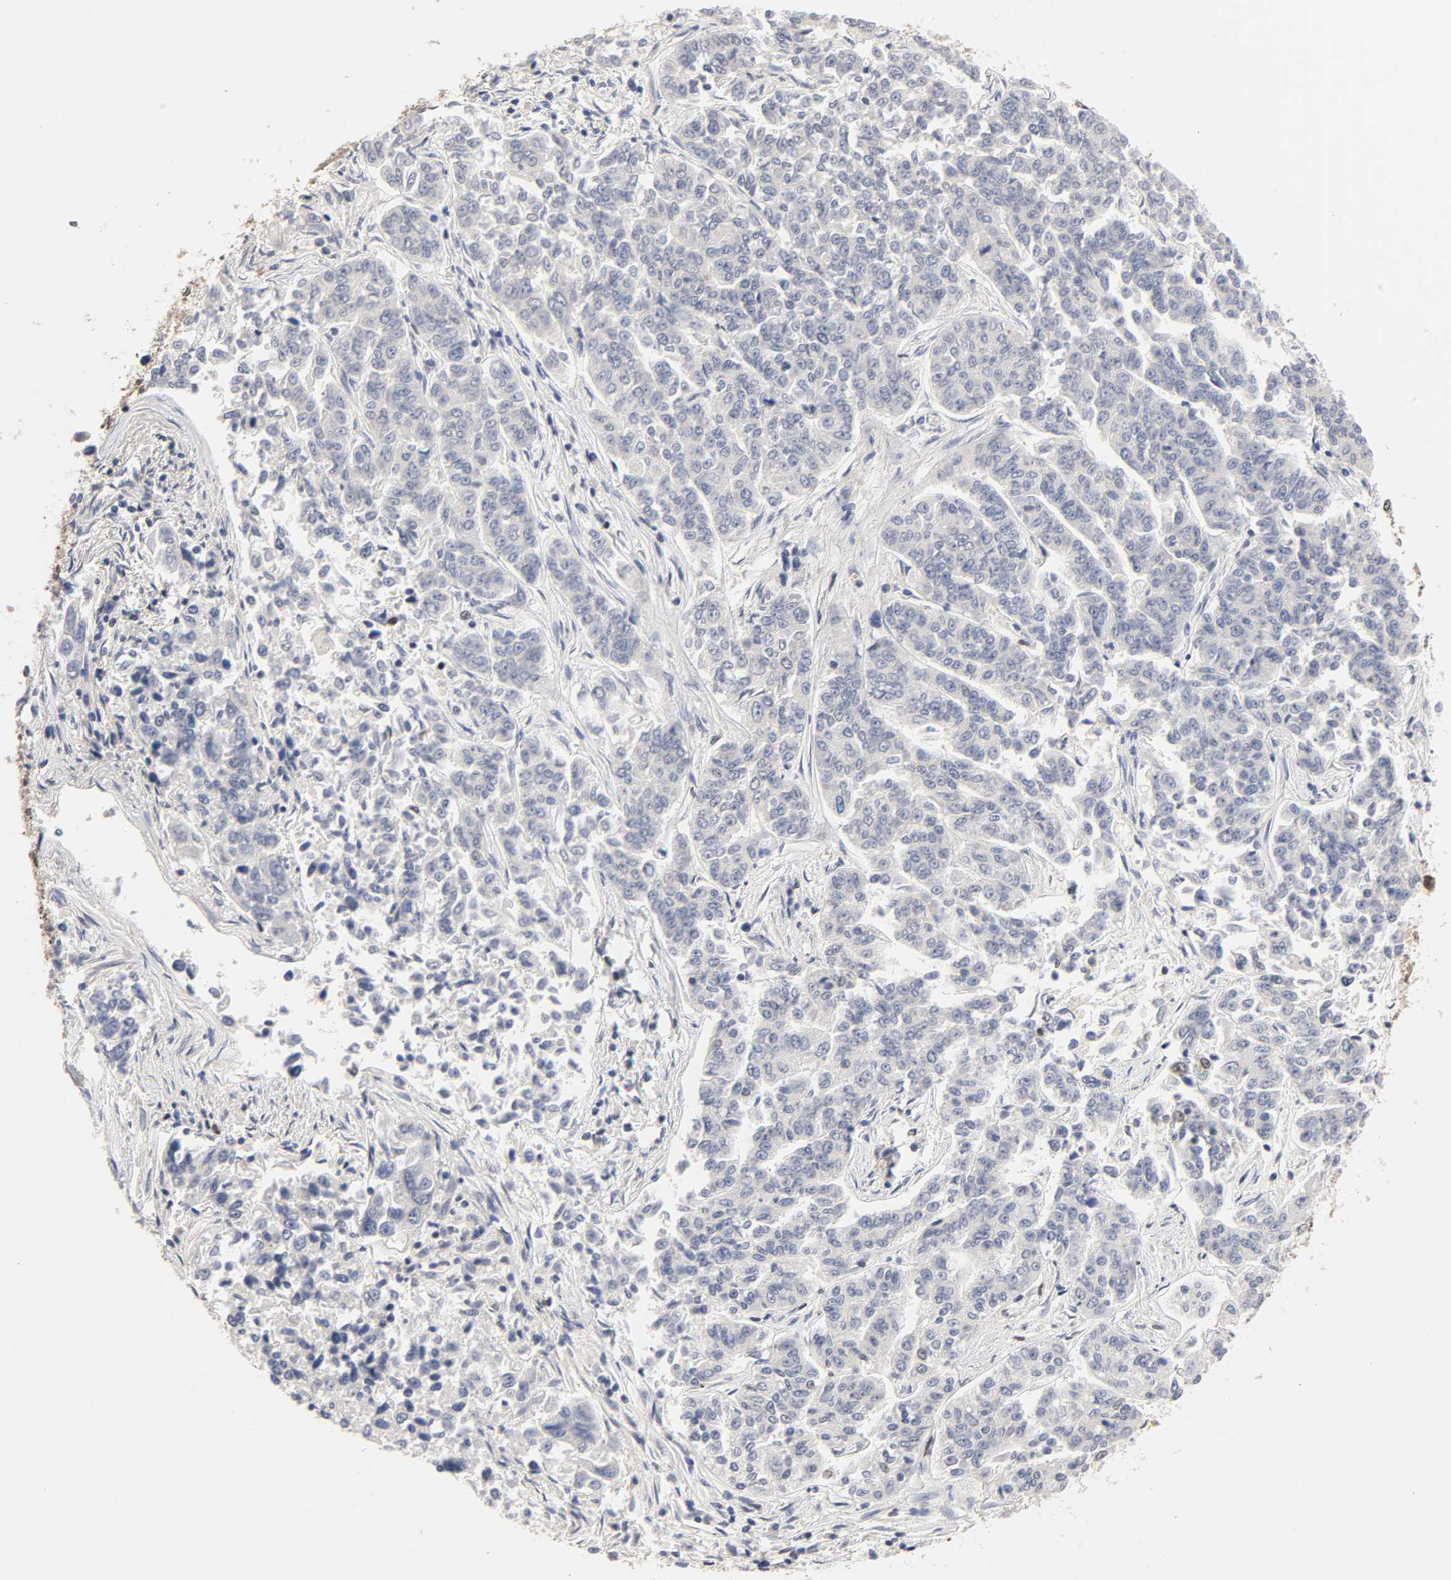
{"staining": {"intensity": "negative", "quantity": "none", "location": "none"}, "tissue": "lung cancer", "cell_type": "Tumor cells", "image_type": "cancer", "snomed": [{"axis": "morphology", "description": "Adenocarcinoma, NOS"}, {"axis": "topography", "description": "Lung"}], "caption": "A high-resolution photomicrograph shows immunohistochemistry staining of lung adenocarcinoma, which shows no significant expression in tumor cells.", "gene": "CPN2", "patient": {"sex": "male", "age": 84}}